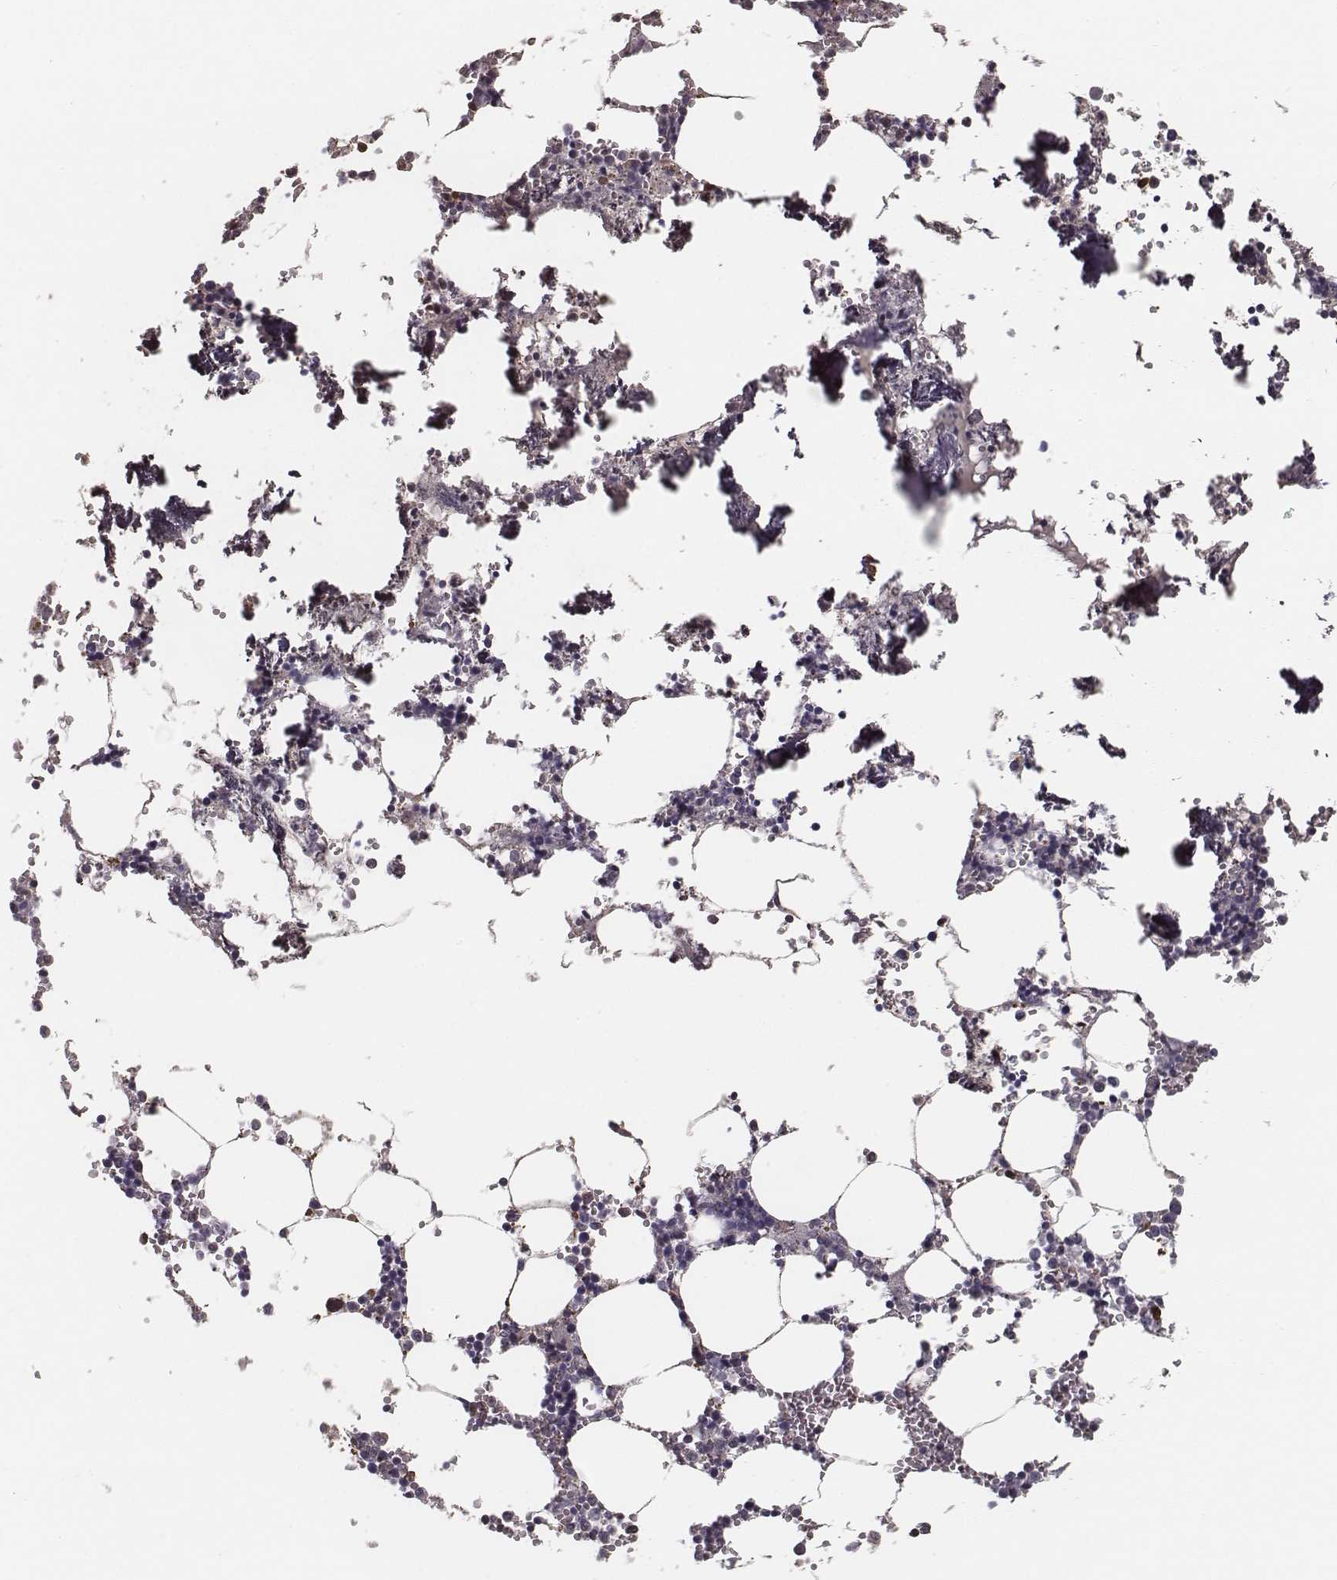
{"staining": {"intensity": "moderate", "quantity": "<25%", "location": "cytoplasmic/membranous"}, "tissue": "bone marrow", "cell_type": "Hematopoietic cells", "image_type": "normal", "snomed": [{"axis": "morphology", "description": "Normal tissue, NOS"}, {"axis": "topography", "description": "Bone marrow"}], "caption": "IHC photomicrograph of unremarkable human bone marrow stained for a protein (brown), which displays low levels of moderate cytoplasmic/membranous staining in about <25% of hematopoietic cells.", "gene": "ISYNA1", "patient": {"sex": "male", "age": 54}}